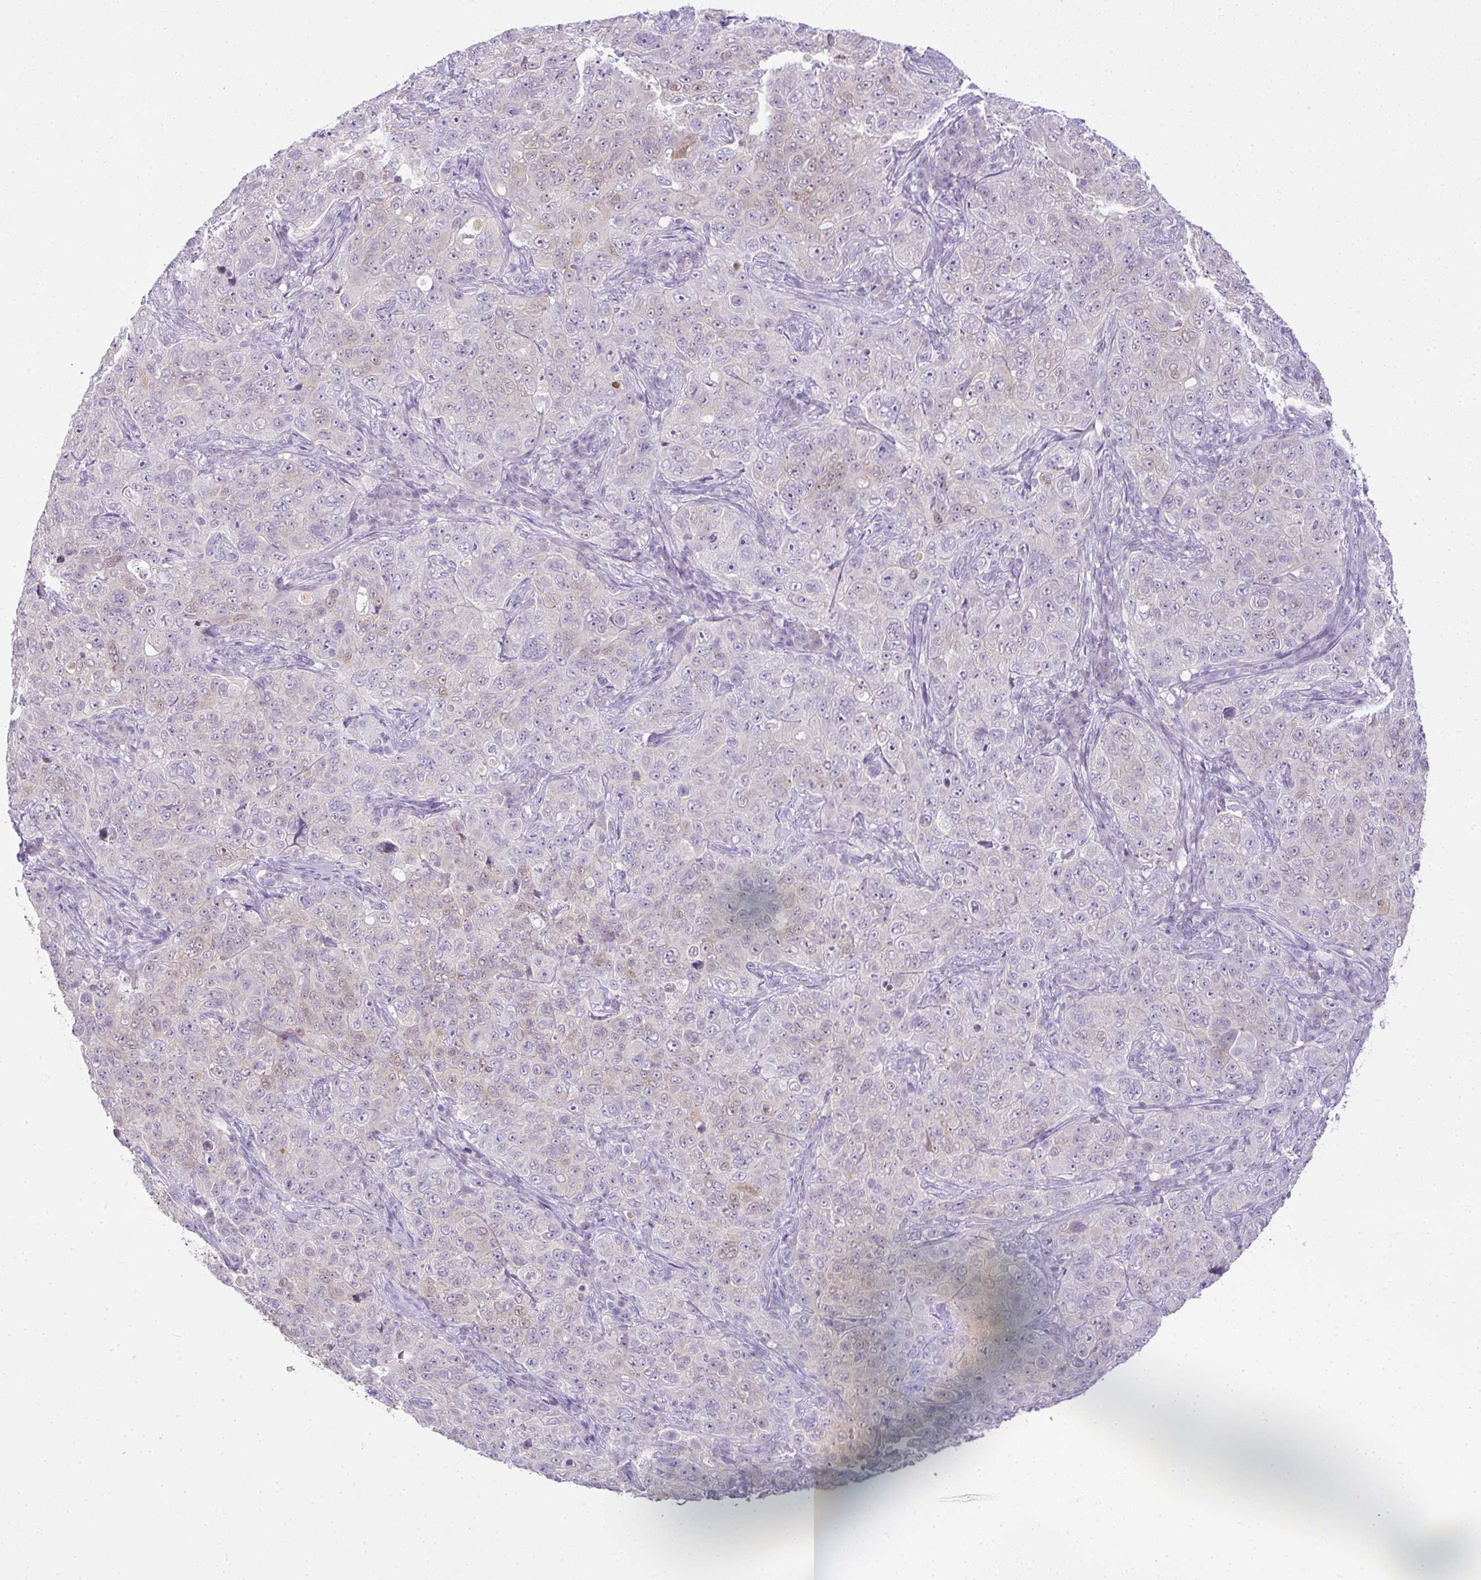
{"staining": {"intensity": "negative", "quantity": "none", "location": "none"}, "tissue": "pancreatic cancer", "cell_type": "Tumor cells", "image_type": "cancer", "snomed": [{"axis": "morphology", "description": "Adenocarcinoma, NOS"}, {"axis": "topography", "description": "Pancreas"}], "caption": "This is an immunohistochemistry histopathology image of human adenocarcinoma (pancreatic). There is no expression in tumor cells.", "gene": "CMPK1", "patient": {"sex": "male", "age": 68}}